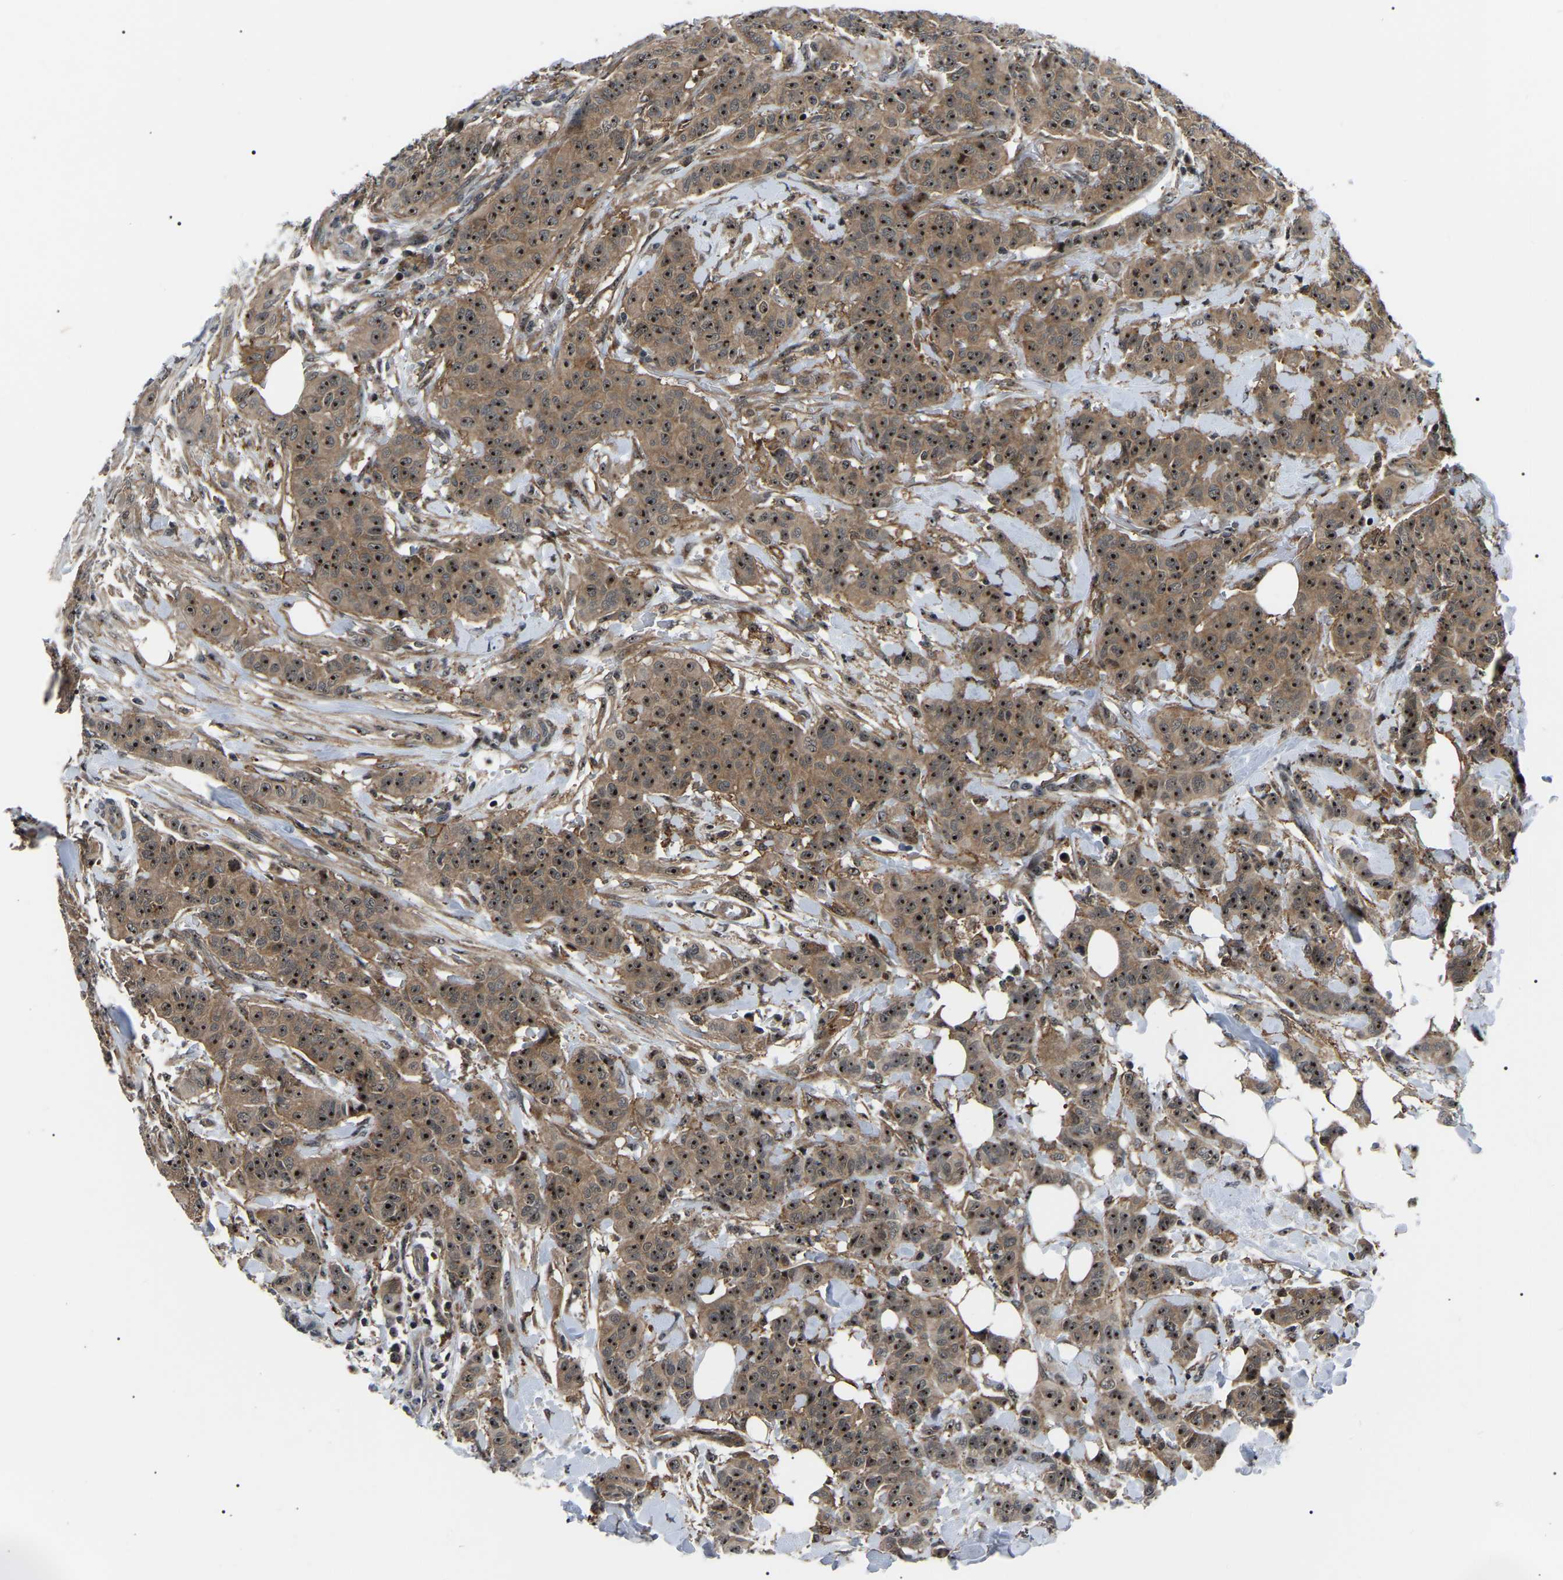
{"staining": {"intensity": "strong", "quantity": ">75%", "location": "cytoplasmic/membranous,nuclear"}, "tissue": "breast cancer", "cell_type": "Tumor cells", "image_type": "cancer", "snomed": [{"axis": "morphology", "description": "Normal tissue, NOS"}, {"axis": "morphology", "description": "Duct carcinoma"}, {"axis": "topography", "description": "Breast"}], "caption": "The immunohistochemical stain shows strong cytoplasmic/membranous and nuclear positivity in tumor cells of breast invasive ductal carcinoma tissue.", "gene": "RRP1B", "patient": {"sex": "female", "age": 40}}